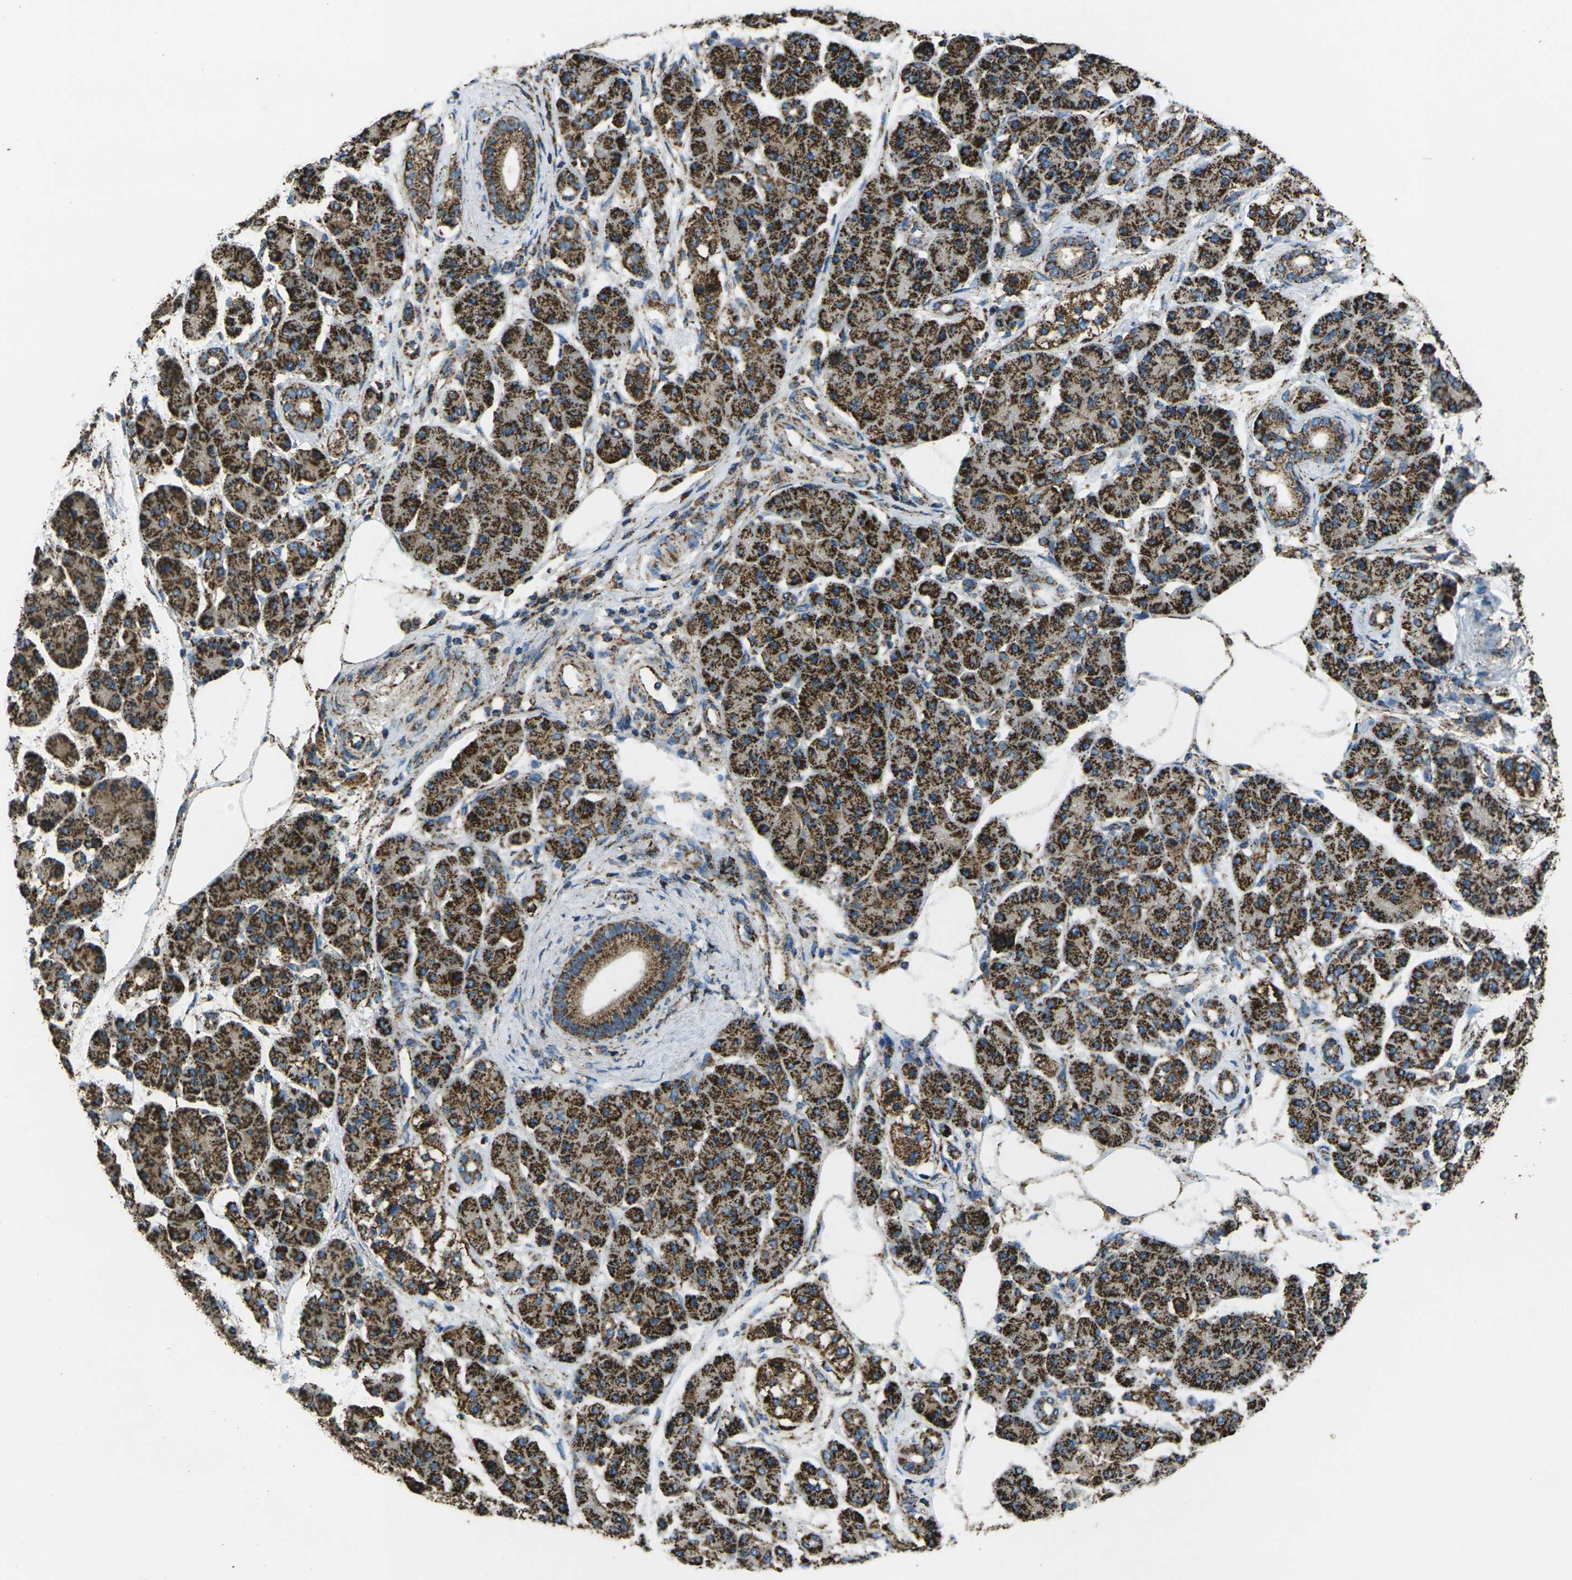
{"staining": {"intensity": "strong", "quantity": ">75%", "location": "cytoplasmic/membranous"}, "tissue": "pancreatic cancer", "cell_type": "Tumor cells", "image_type": "cancer", "snomed": [{"axis": "morphology", "description": "Adenocarcinoma, NOS"}, {"axis": "morphology", "description": "Adenocarcinoma, metastatic, NOS"}, {"axis": "topography", "description": "Lymph node"}, {"axis": "topography", "description": "Pancreas"}, {"axis": "topography", "description": "Duodenum"}], "caption": "Pancreatic cancer (metastatic adenocarcinoma) stained for a protein (brown) displays strong cytoplasmic/membranous positive expression in about >75% of tumor cells.", "gene": "KLHL5", "patient": {"sex": "female", "age": 64}}